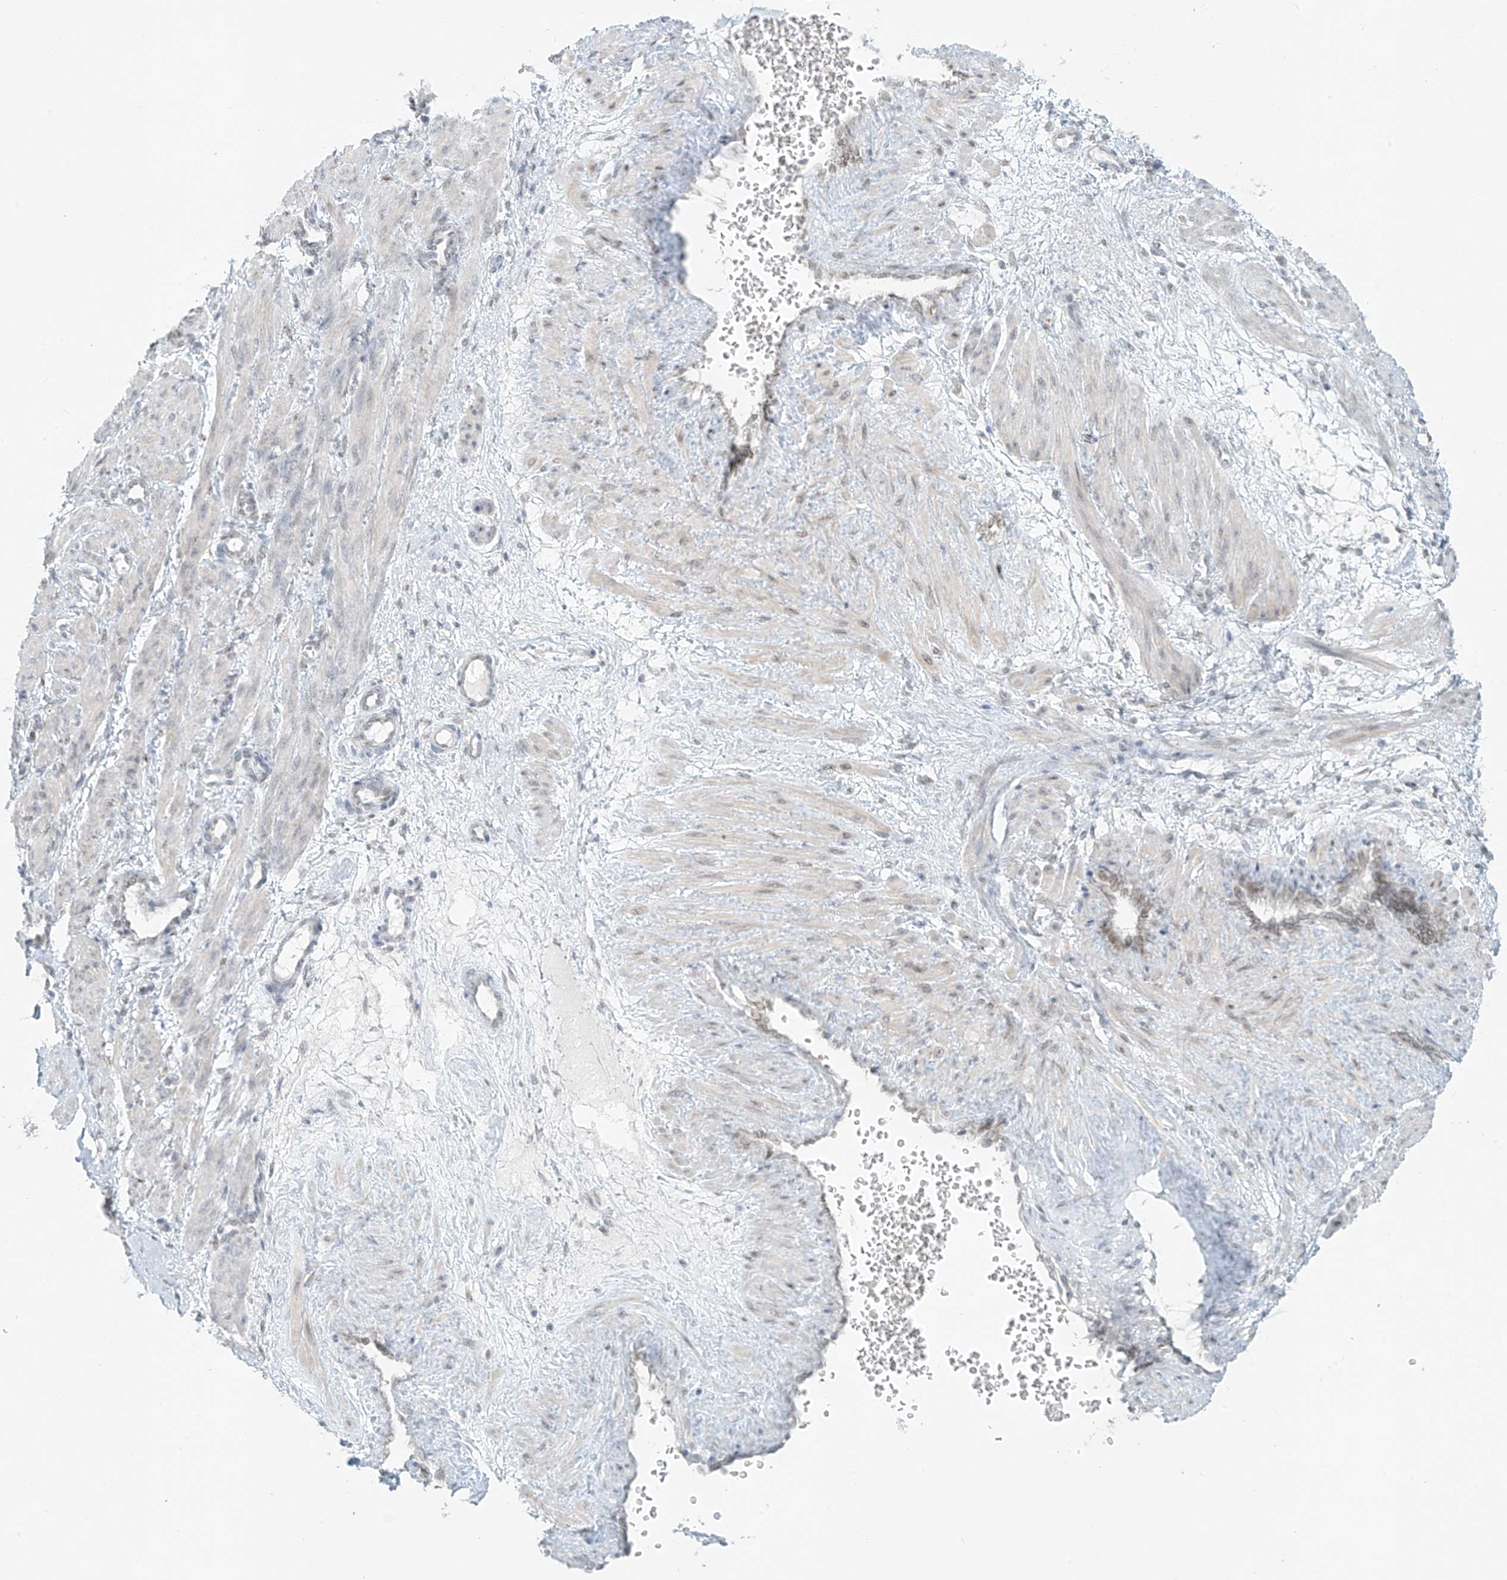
{"staining": {"intensity": "negative", "quantity": "none", "location": "none"}, "tissue": "smooth muscle", "cell_type": "Smooth muscle cells", "image_type": "normal", "snomed": [{"axis": "morphology", "description": "Normal tissue, NOS"}, {"axis": "topography", "description": "Endometrium"}], "caption": "This is a photomicrograph of IHC staining of normal smooth muscle, which shows no staining in smooth muscle cells.", "gene": "OSBPL7", "patient": {"sex": "female", "age": 33}}